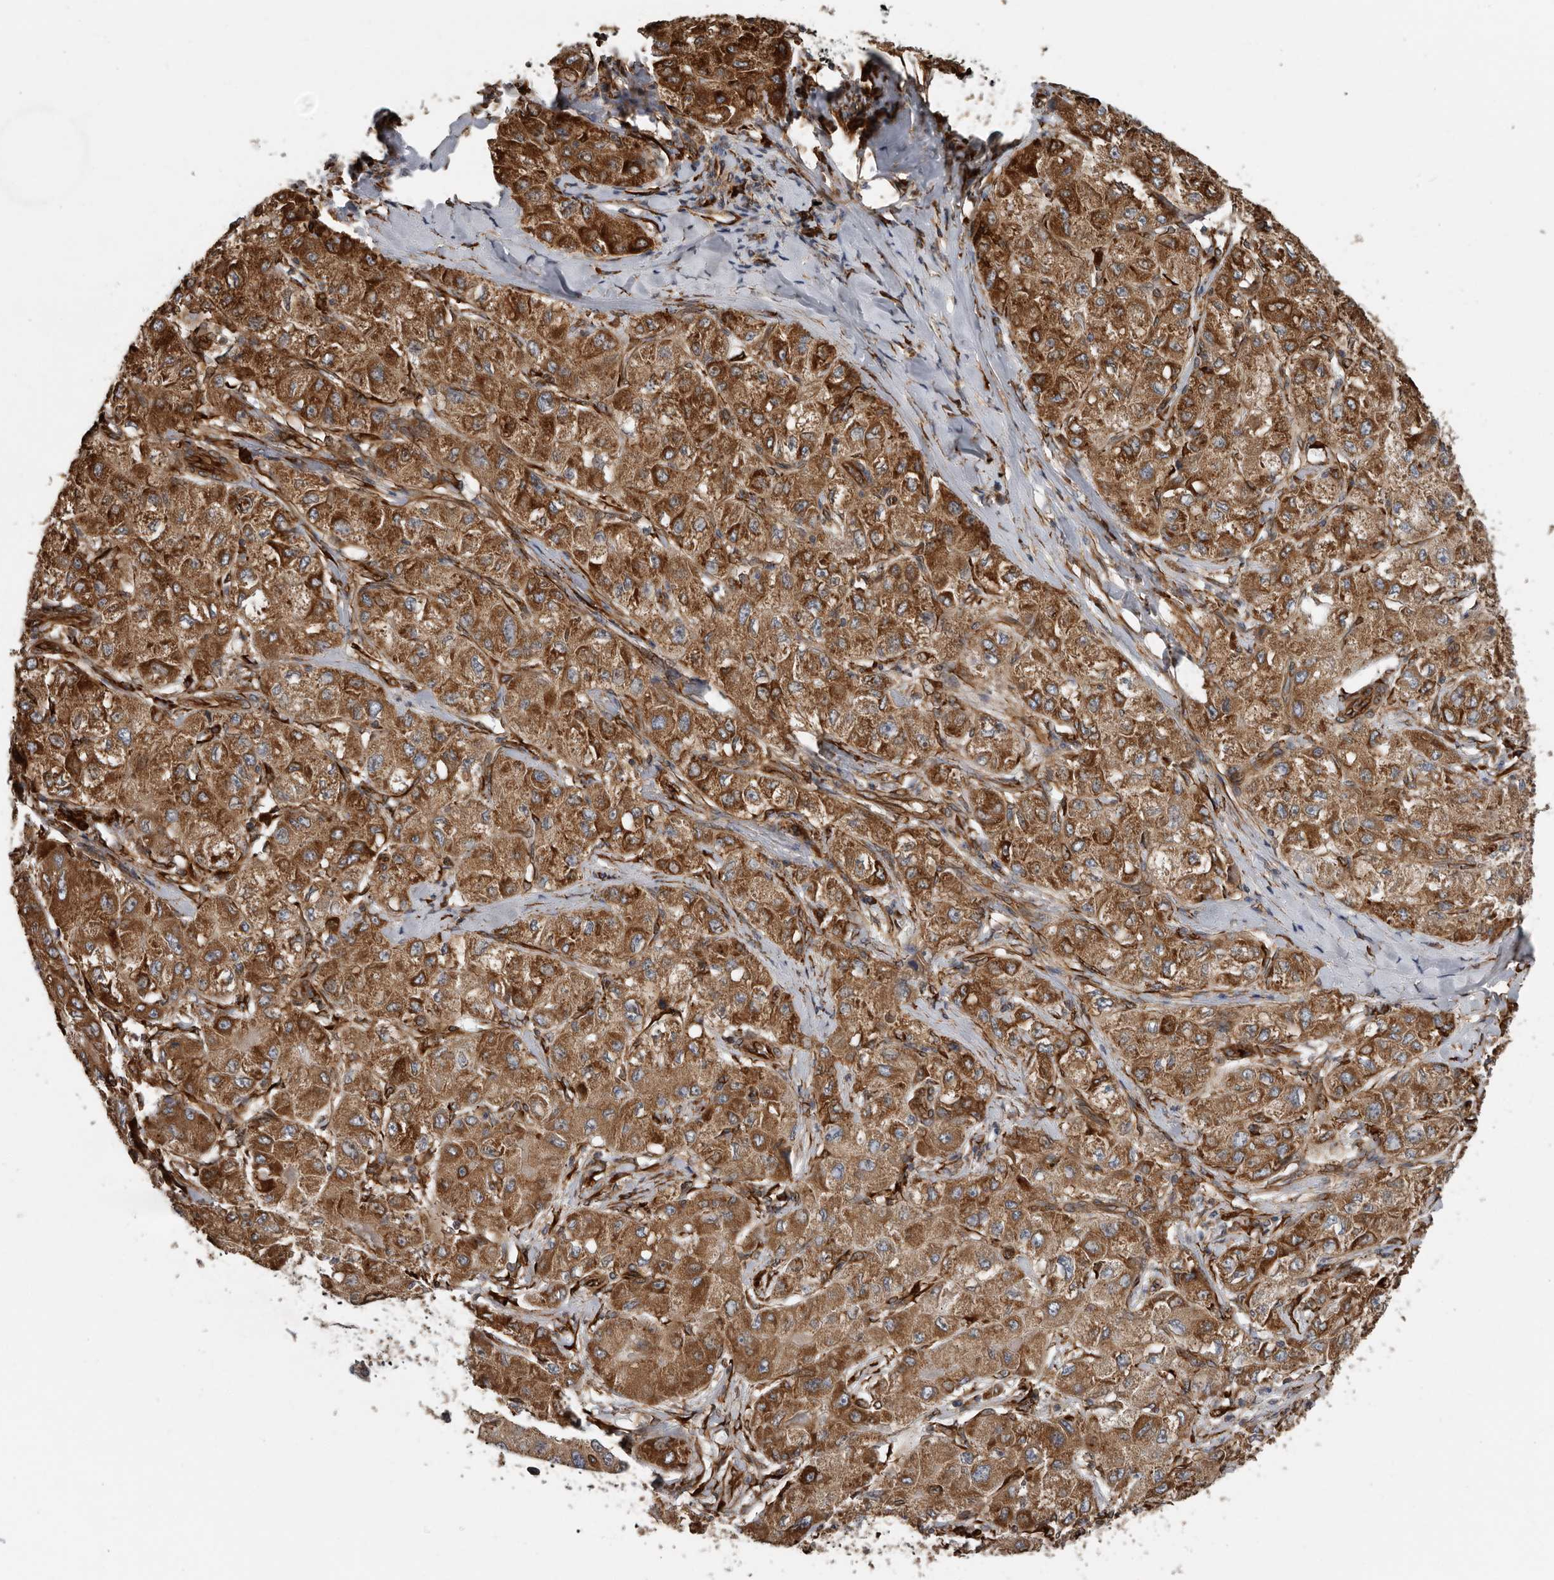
{"staining": {"intensity": "strong", "quantity": ">75%", "location": "cytoplasmic/membranous"}, "tissue": "liver cancer", "cell_type": "Tumor cells", "image_type": "cancer", "snomed": [{"axis": "morphology", "description": "Carcinoma, Hepatocellular, NOS"}, {"axis": "topography", "description": "Liver"}], "caption": "A high-resolution micrograph shows immunohistochemistry (IHC) staining of hepatocellular carcinoma (liver), which reveals strong cytoplasmic/membranous staining in approximately >75% of tumor cells.", "gene": "CEP350", "patient": {"sex": "male", "age": 80}}